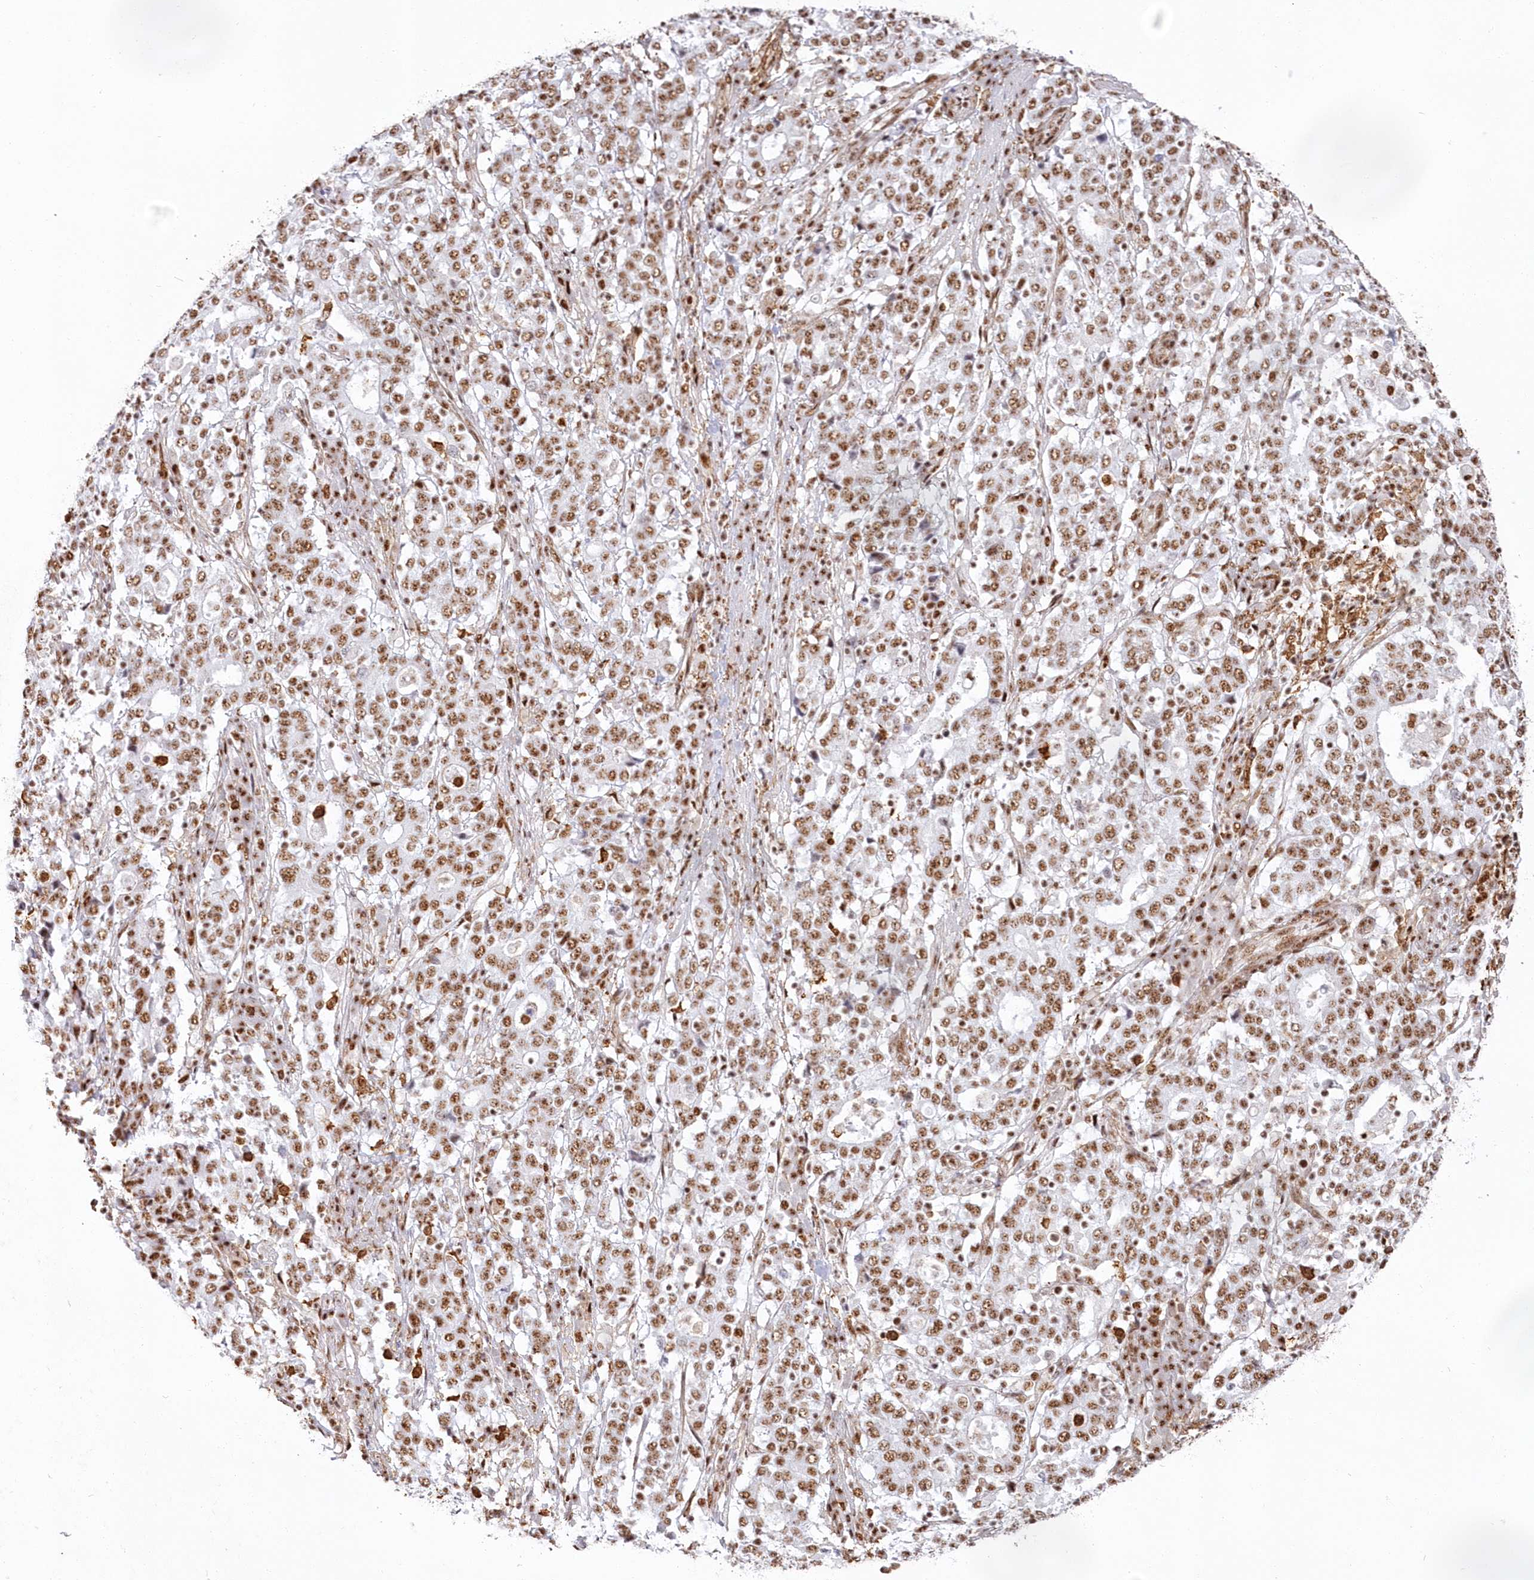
{"staining": {"intensity": "moderate", "quantity": ">75%", "location": "nuclear"}, "tissue": "stomach cancer", "cell_type": "Tumor cells", "image_type": "cancer", "snomed": [{"axis": "morphology", "description": "Adenocarcinoma, NOS"}, {"axis": "topography", "description": "Stomach"}], "caption": "Immunohistochemistry (DAB) staining of human stomach cancer shows moderate nuclear protein expression in about >75% of tumor cells. Using DAB (3,3'-diaminobenzidine) (brown) and hematoxylin (blue) stains, captured at high magnification using brightfield microscopy.", "gene": "DDX46", "patient": {"sex": "male", "age": 59}}